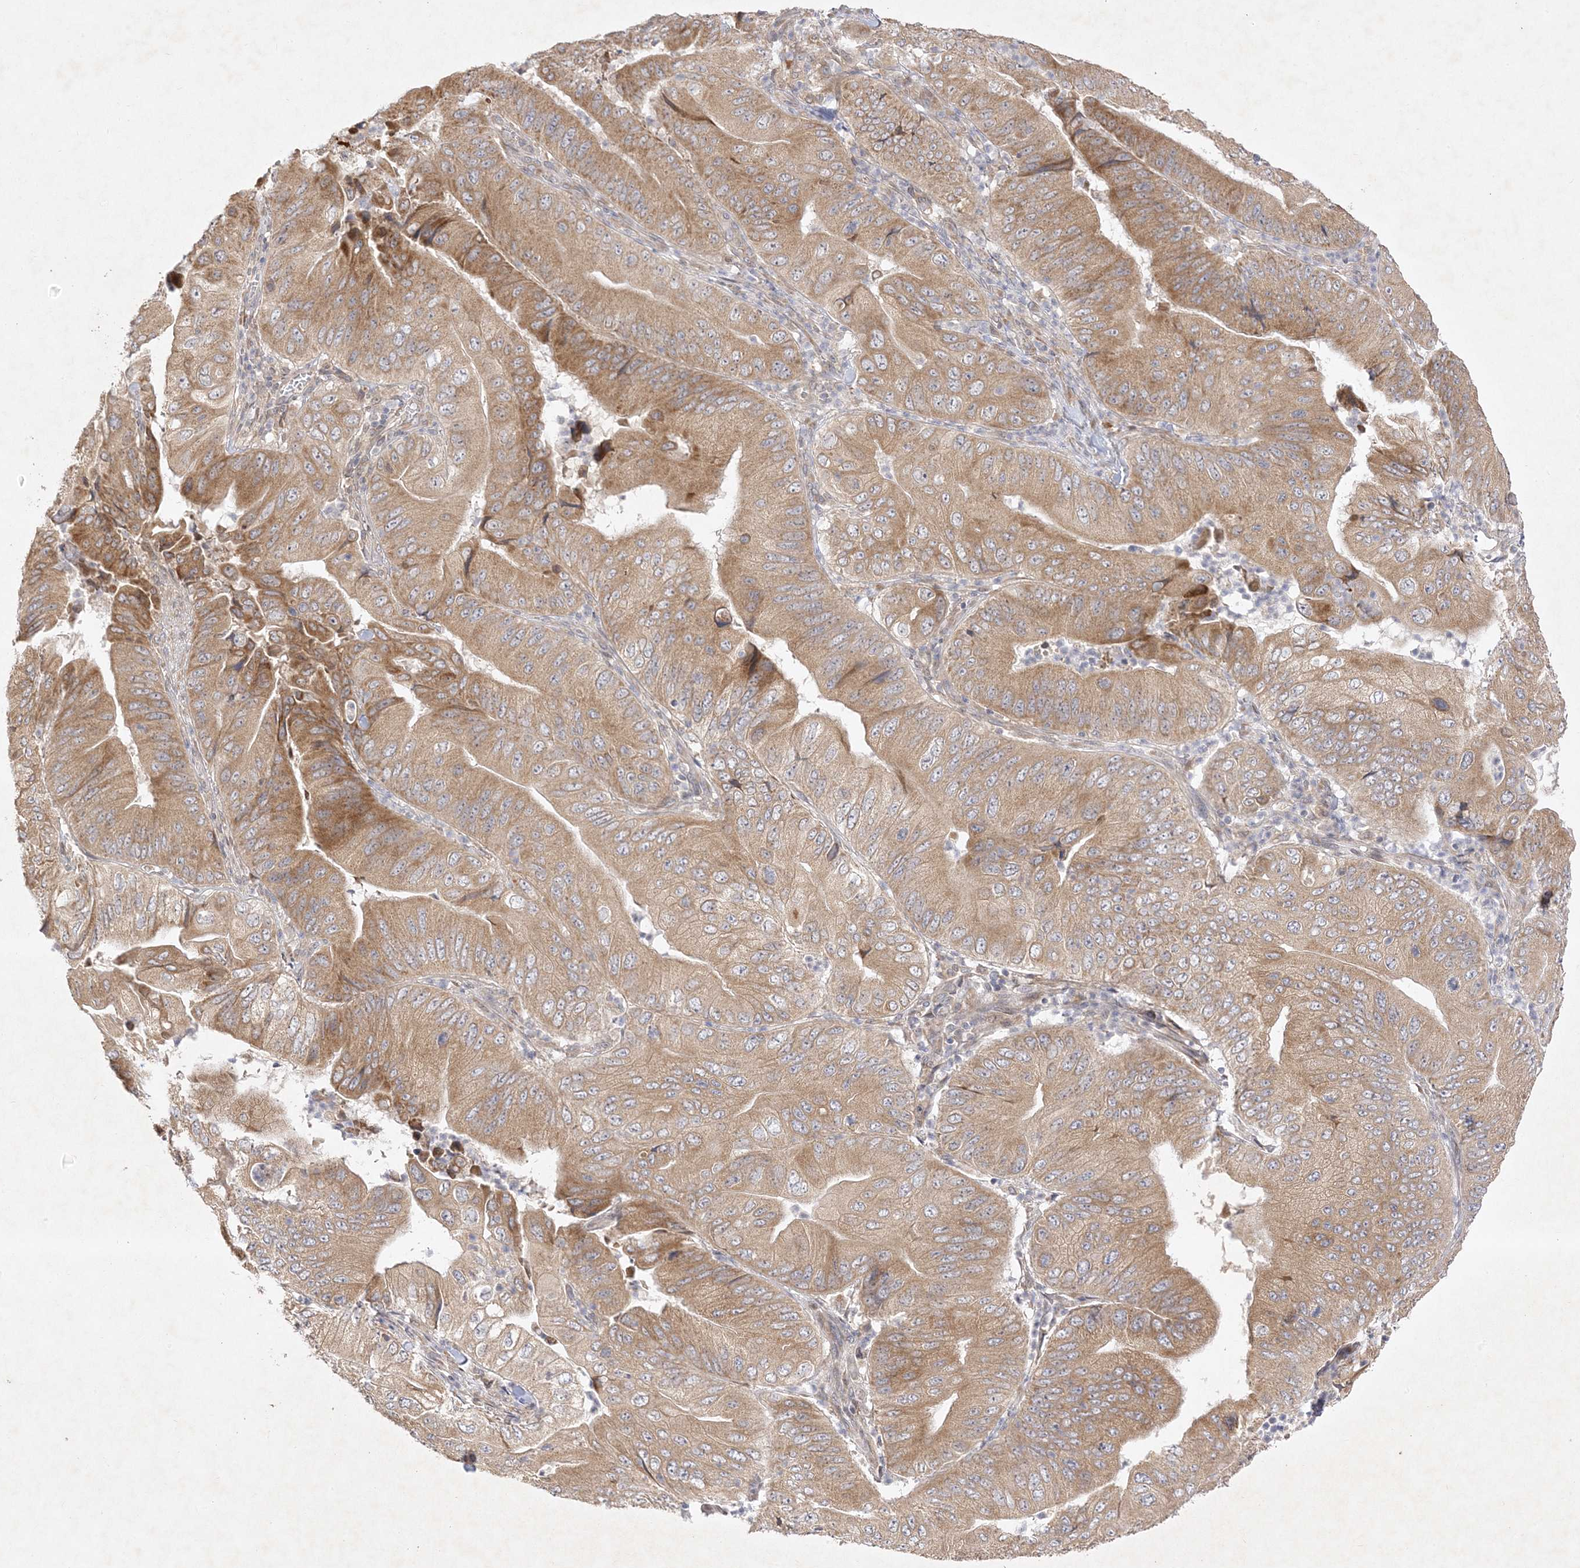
{"staining": {"intensity": "moderate", "quantity": ">75%", "location": "cytoplasmic/membranous"}, "tissue": "pancreatic cancer", "cell_type": "Tumor cells", "image_type": "cancer", "snomed": [{"axis": "morphology", "description": "Adenocarcinoma, NOS"}, {"axis": "topography", "description": "Pancreas"}], "caption": "DAB (3,3'-diaminobenzidine) immunohistochemical staining of adenocarcinoma (pancreatic) demonstrates moderate cytoplasmic/membranous protein positivity in about >75% of tumor cells.", "gene": "C2CD2", "patient": {"sex": "female", "age": 77}}